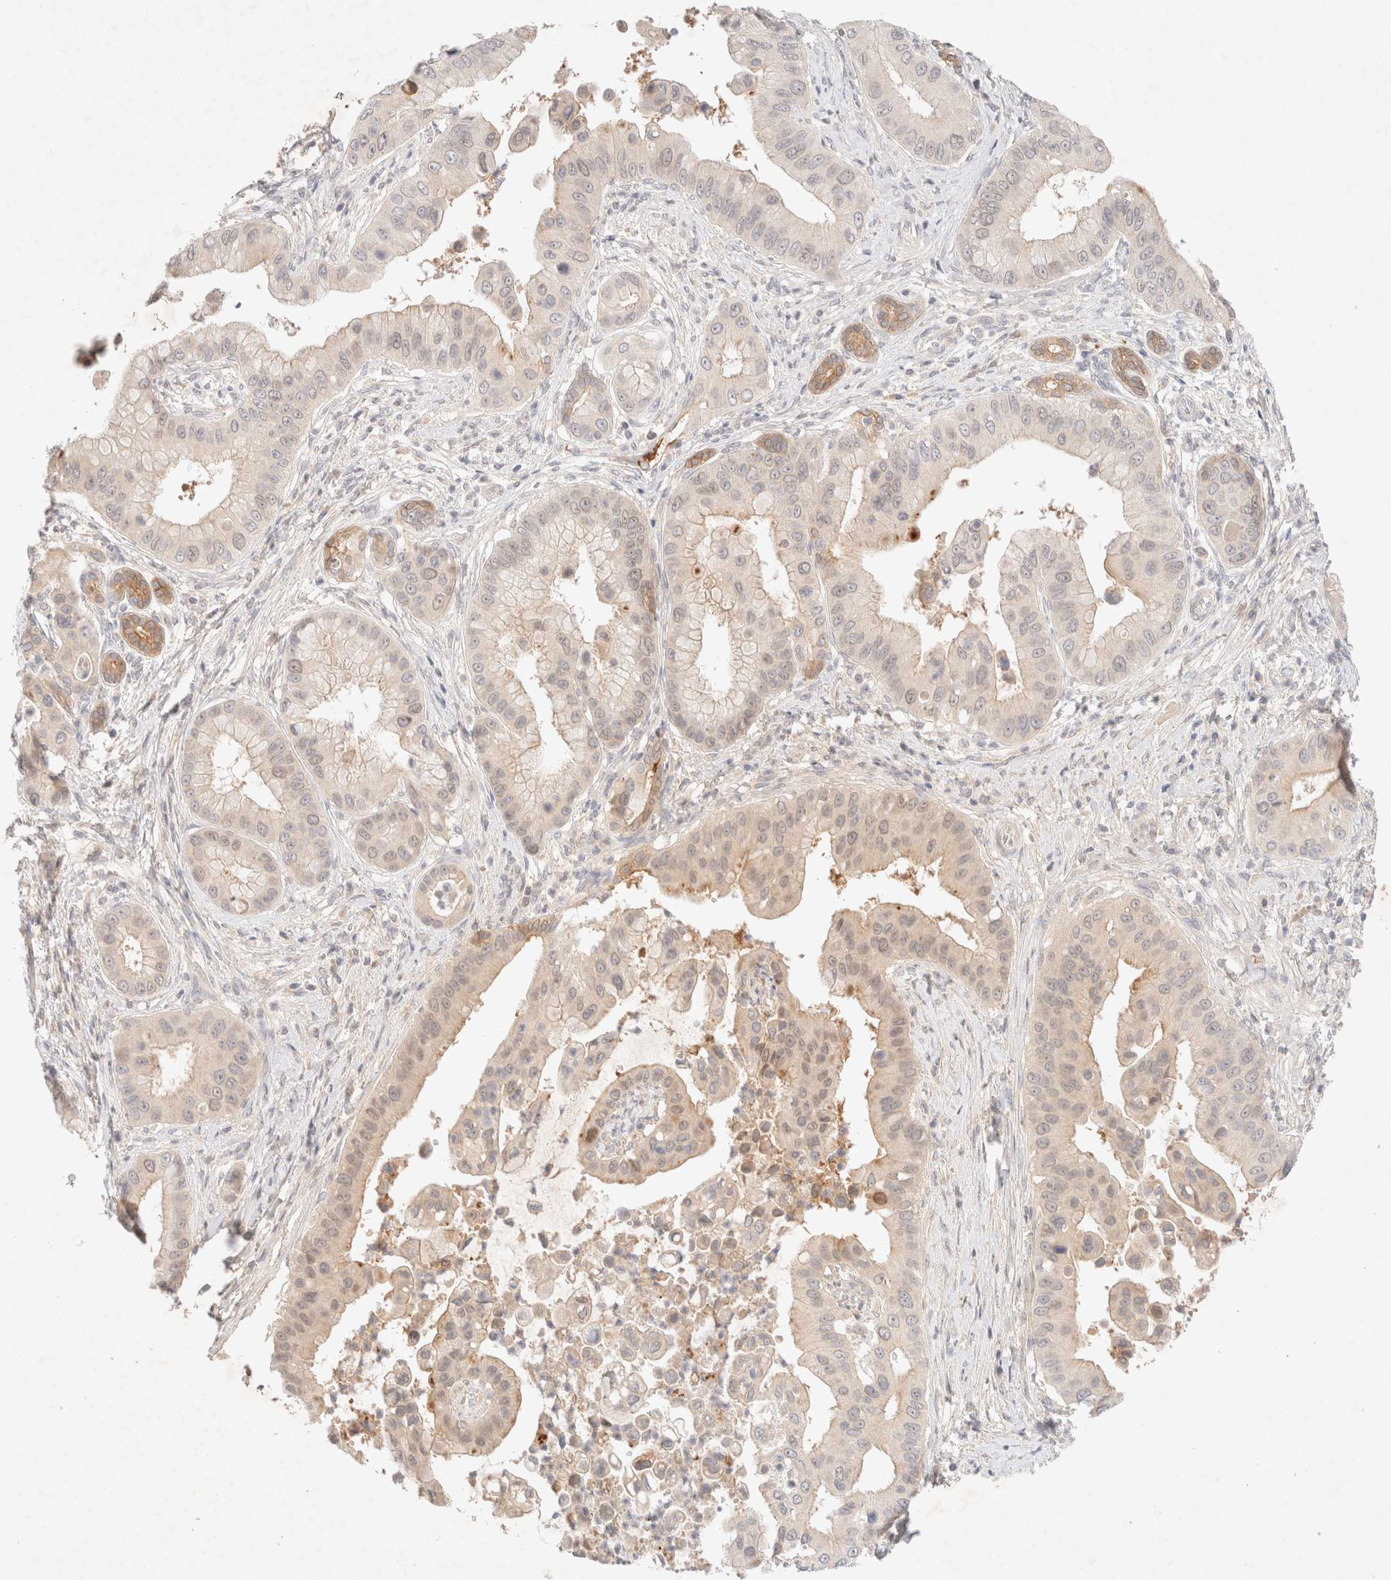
{"staining": {"intensity": "weak", "quantity": "<25%", "location": "cytoplasmic/membranous"}, "tissue": "liver cancer", "cell_type": "Tumor cells", "image_type": "cancer", "snomed": [{"axis": "morphology", "description": "Cholangiocarcinoma"}, {"axis": "topography", "description": "Liver"}], "caption": "Cholangiocarcinoma (liver) was stained to show a protein in brown. There is no significant expression in tumor cells. (DAB (3,3'-diaminobenzidine) immunohistochemistry with hematoxylin counter stain).", "gene": "SARM1", "patient": {"sex": "female", "age": 54}}